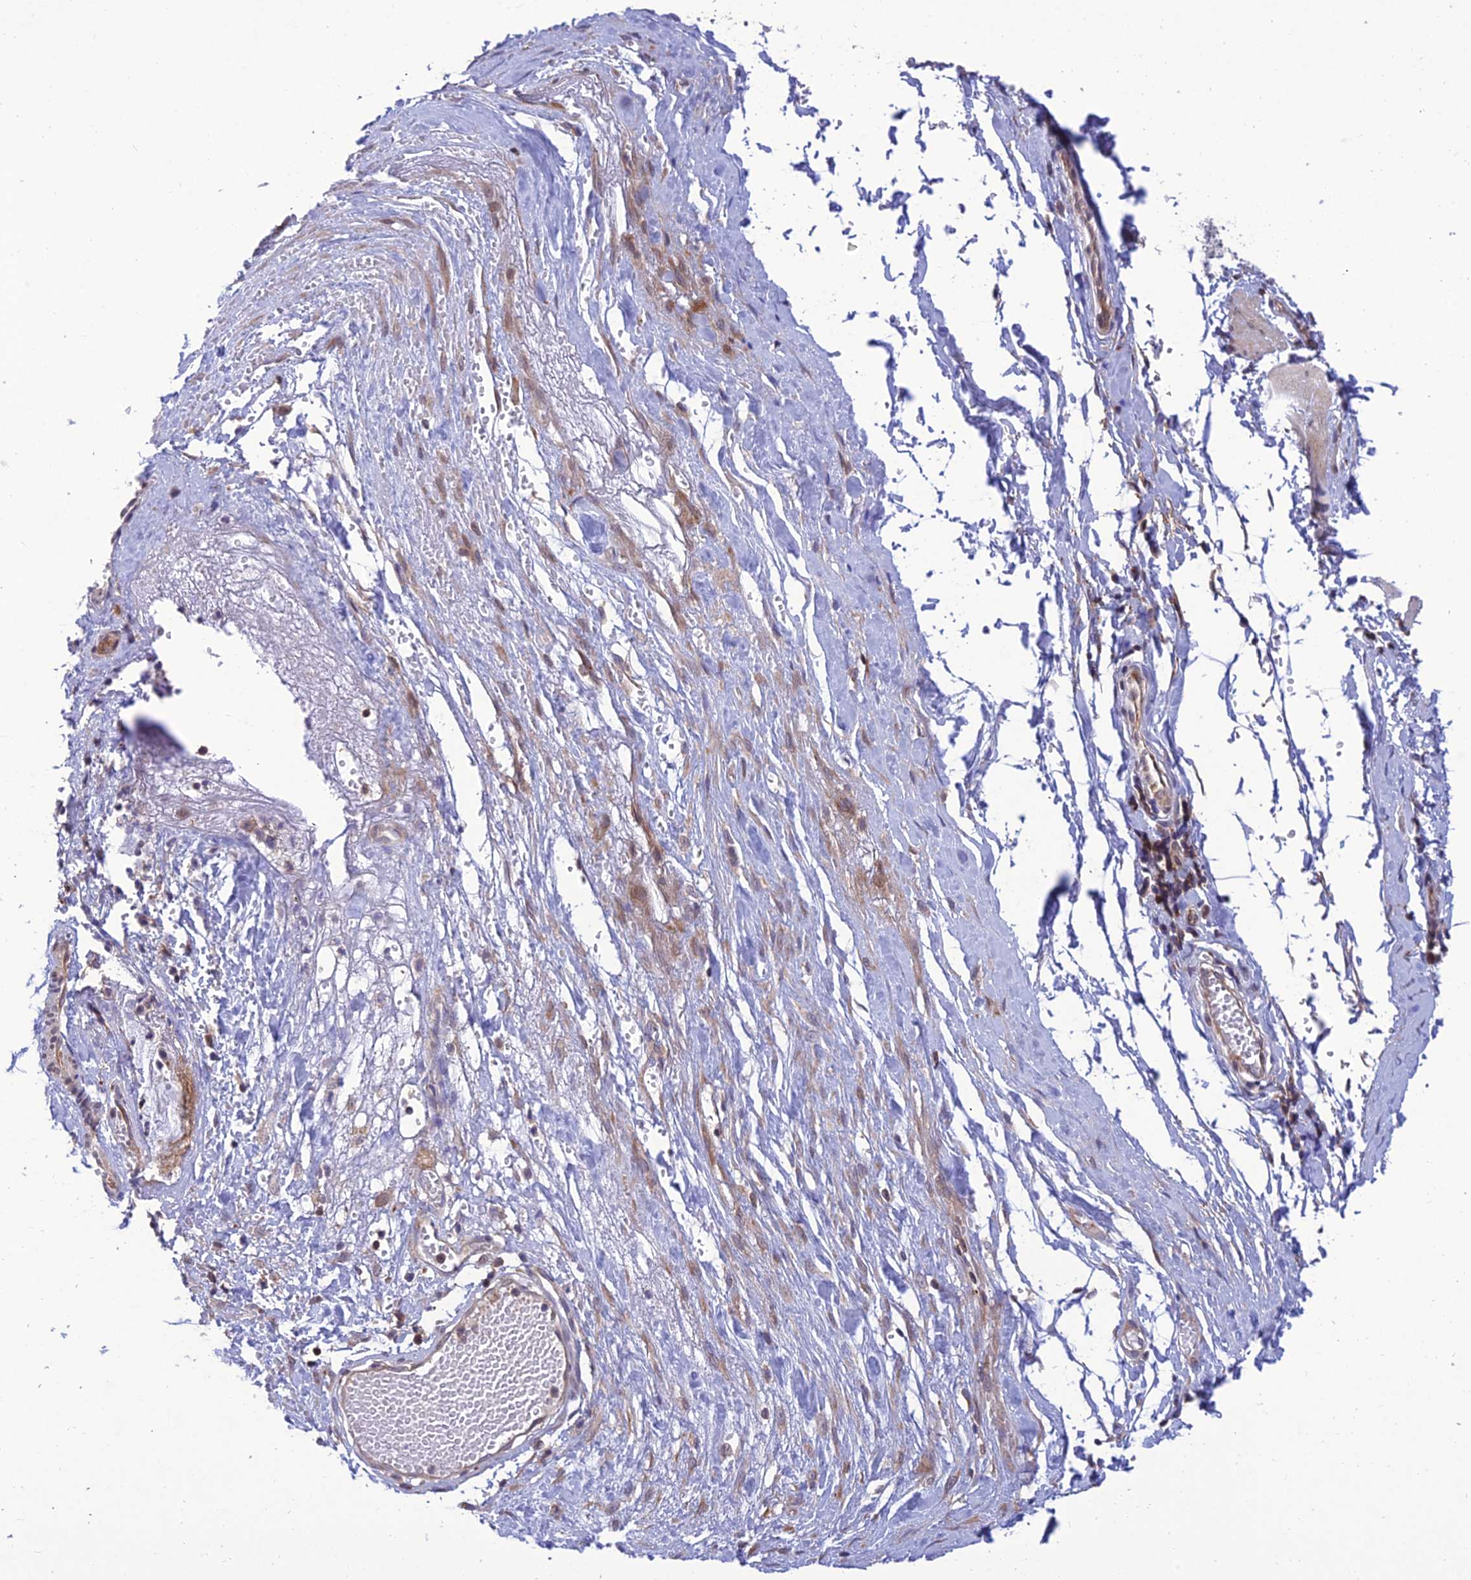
{"staining": {"intensity": "weak", "quantity": ">75%", "location": "cytoplasmic/membranous"}, "tissue": "smooth muscle", "cell_type": "Smooth muscle cells", "image_type": "normal", "snomed": [{"axis": "morphology", "description": "Normal tissue, NOS"}, {"axis": "morphology", "description": "Adenocarcinoma, NOS"}, {"axis": "topography", "description": "Colon"}, {"axis": "topography", "description": "Peripheral nerve tissue"}], "caption": "Weak cytoplasmic/membranous protein positivity is appreciated in about >75% of smooth muscle cells in smooth muscle.", "gene": "FAM76A", "patient": {"sex": "male", "age": 14}}